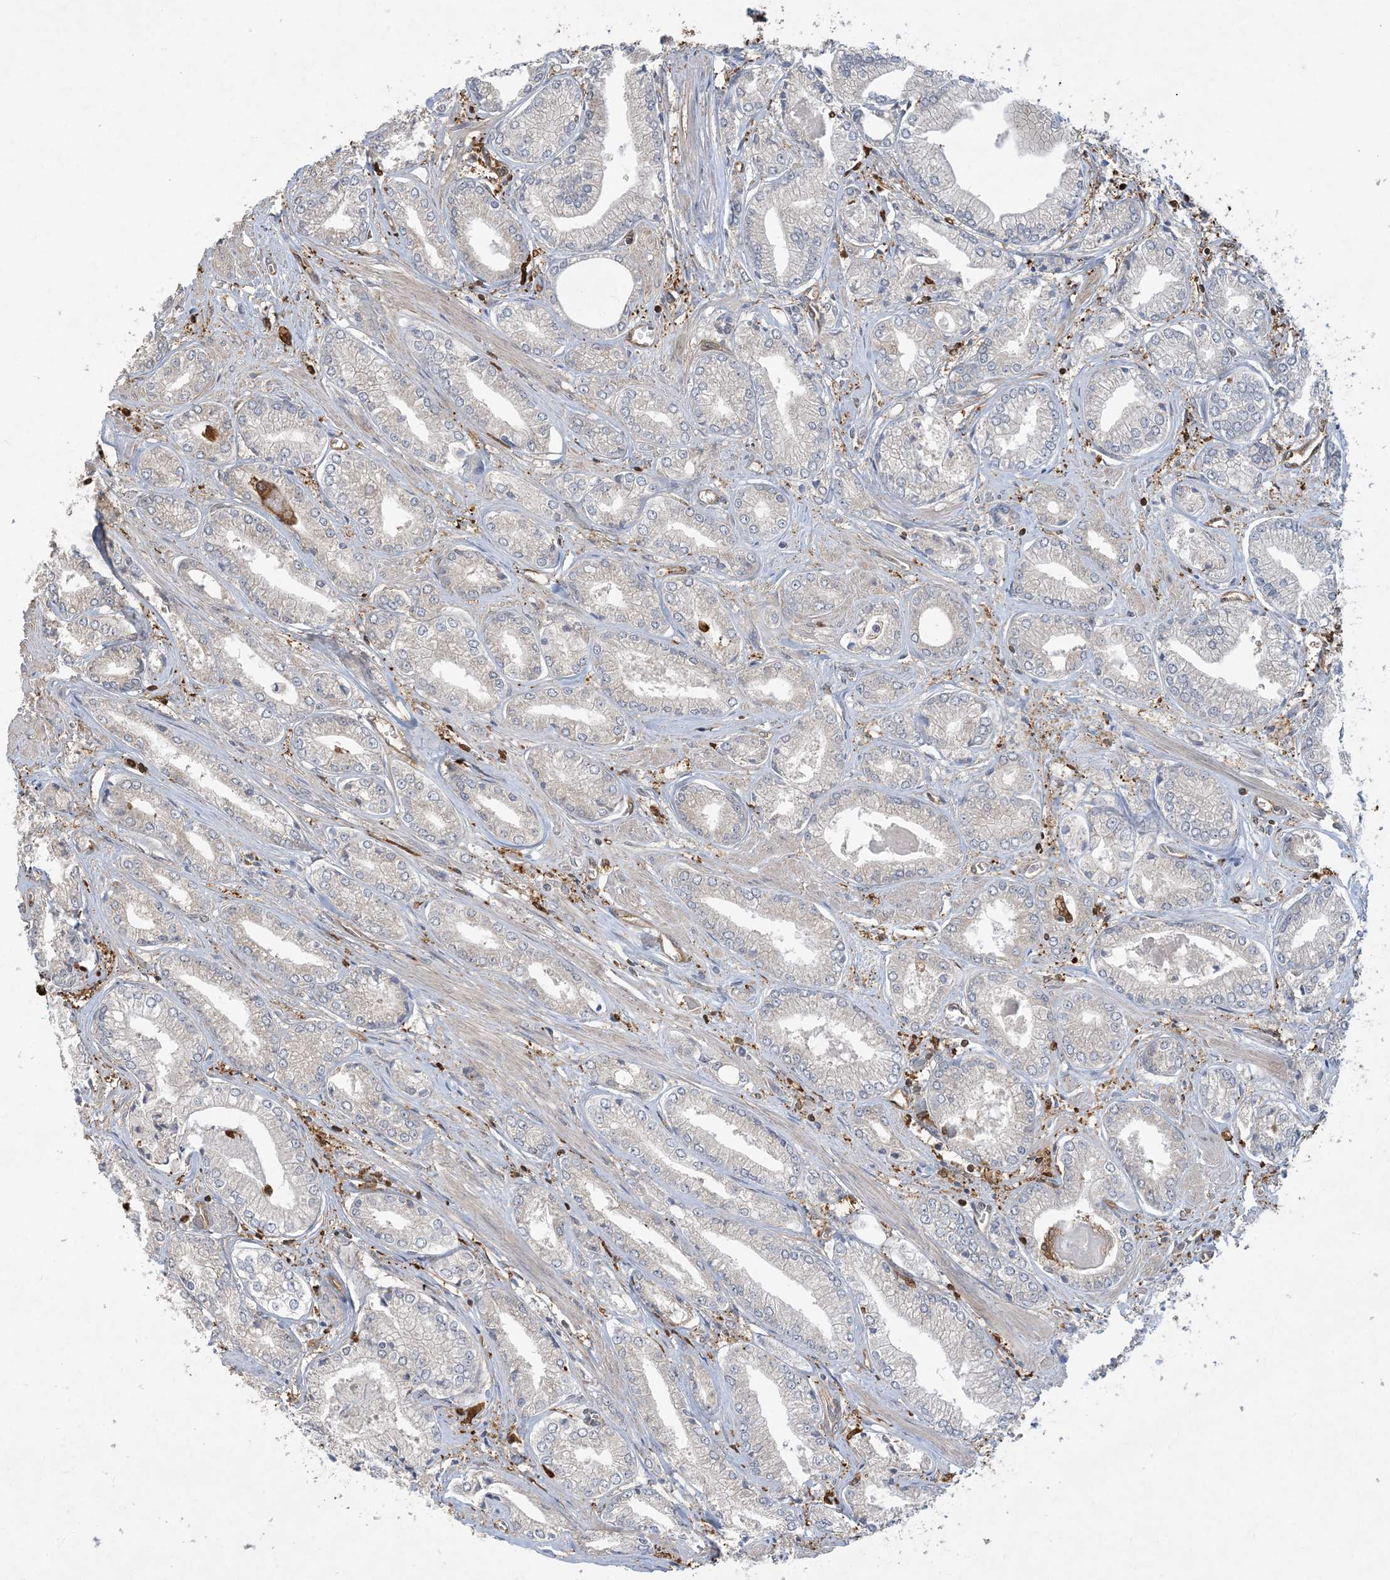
{"staining": {"intensity": "negative", "quantity": "none", "location": "none"}, "tissue": "prostate cancer", "cell_type": "Tumor cells", "image_type": "cancer", "snomed": [{"axis": "morphology", "description": "Adenocarcinoma, Low grade"}, {"axis": "topography", "description": "Prostate"}], "caption": "This is a photomicrograph of immunohistochemistry (IHC) staining of prostate adenocarcinoma (low-grade), which shows no expression in tumor cells.", "gene": "TMSB4X", "patient": {"sex": "male", "age": 60}}